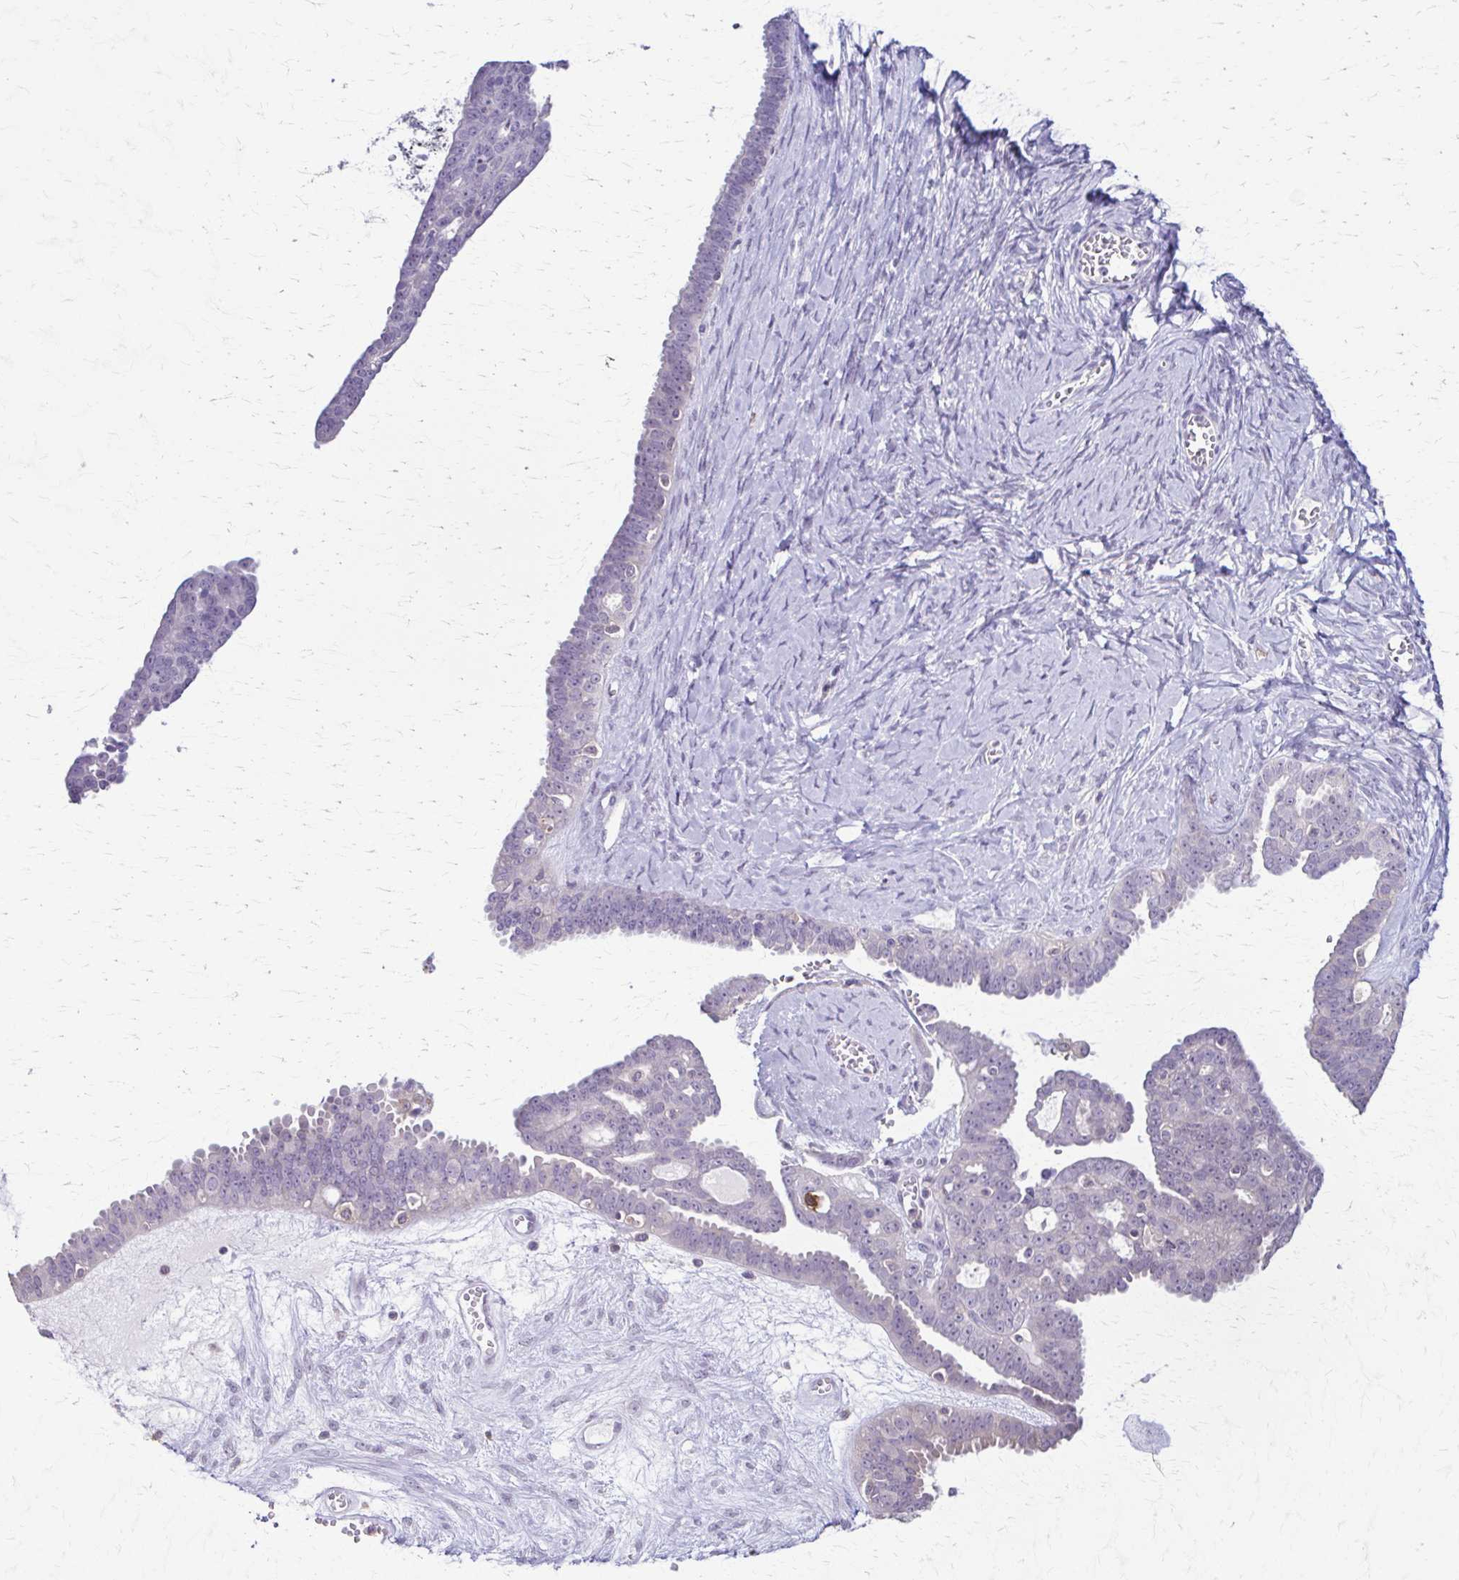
{"staining": {"intensity": "negative", "quantity": "none", "location": "none"}, "tissue": "ovarian cancer", "cell_type": "Tumor cells", "image_type": "cancer", "snomed": [{"axis": "morphology", "description": "Cystadenocarcinoma, serous, NOS"}, {"axis": "topography", "description": "Ovary"}], "caption": "The immunohistochemistry (IHC) image has no significant staining in tumor cells of ovarian cancer (serous cystadenocarcinoma) tissue.", "gene": "PIK3AP1", "patient": {"sex": "female", "age": 71}}